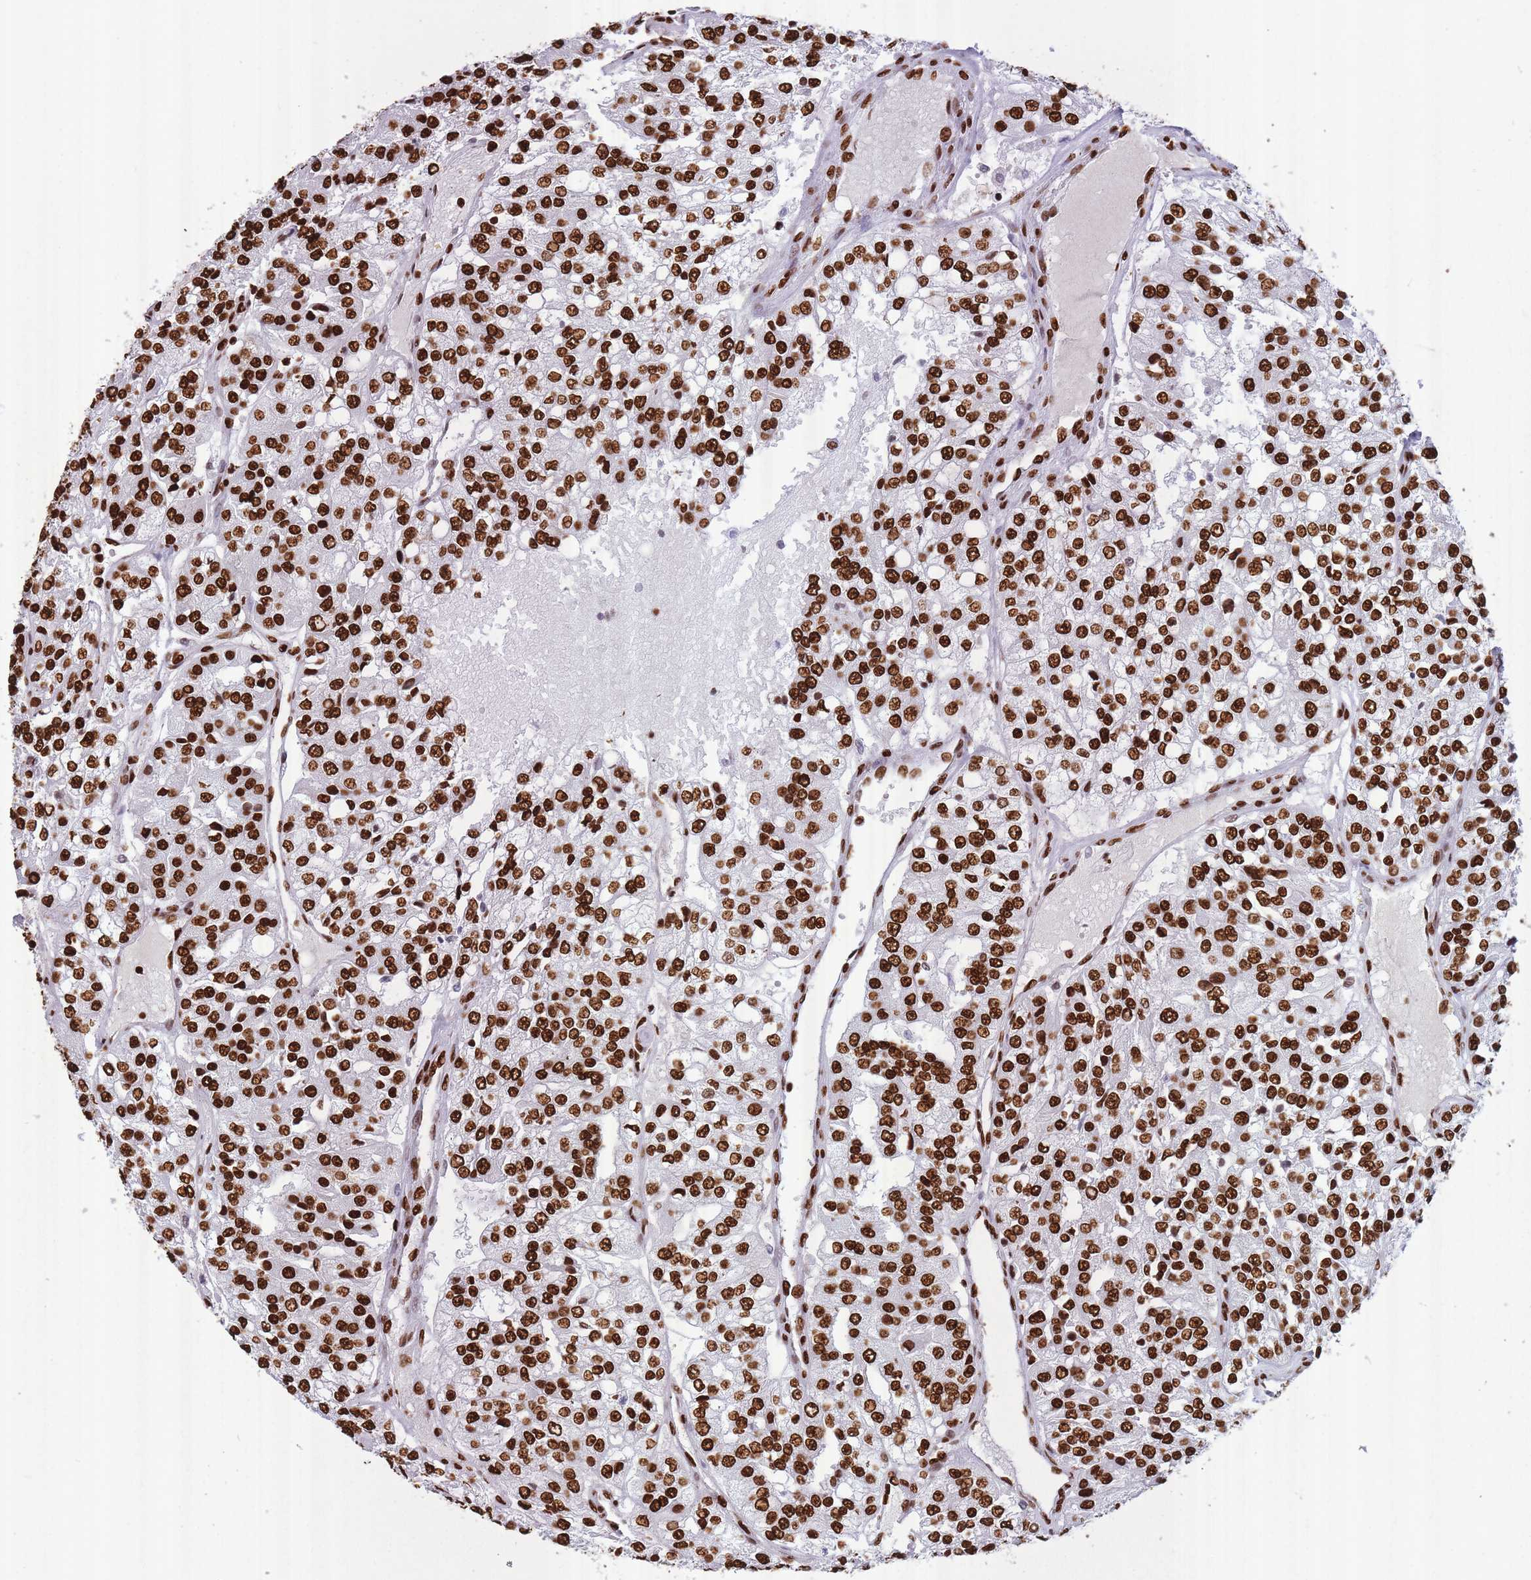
{"staining": {"intensity": "strong", "quantity": ">75%", "location": "nuclear"}, "tissue": "renal cancer", "cell_type": "Tumor cells", "image_type": "cancer", "snomed": [{"axis": "morphology", "description": "Adenocarcinoma, NOS"}, {"axis": "topography", "description": "Kidney"}], "caption": "Renal adenocarcinoma was stained to show a protein in brown. There is high levels of strong nuclear positivity in approximately >75% of tumor cells.", "gene": "HNRNPUL1", "patient": {"sex": "female", "age": 63}}